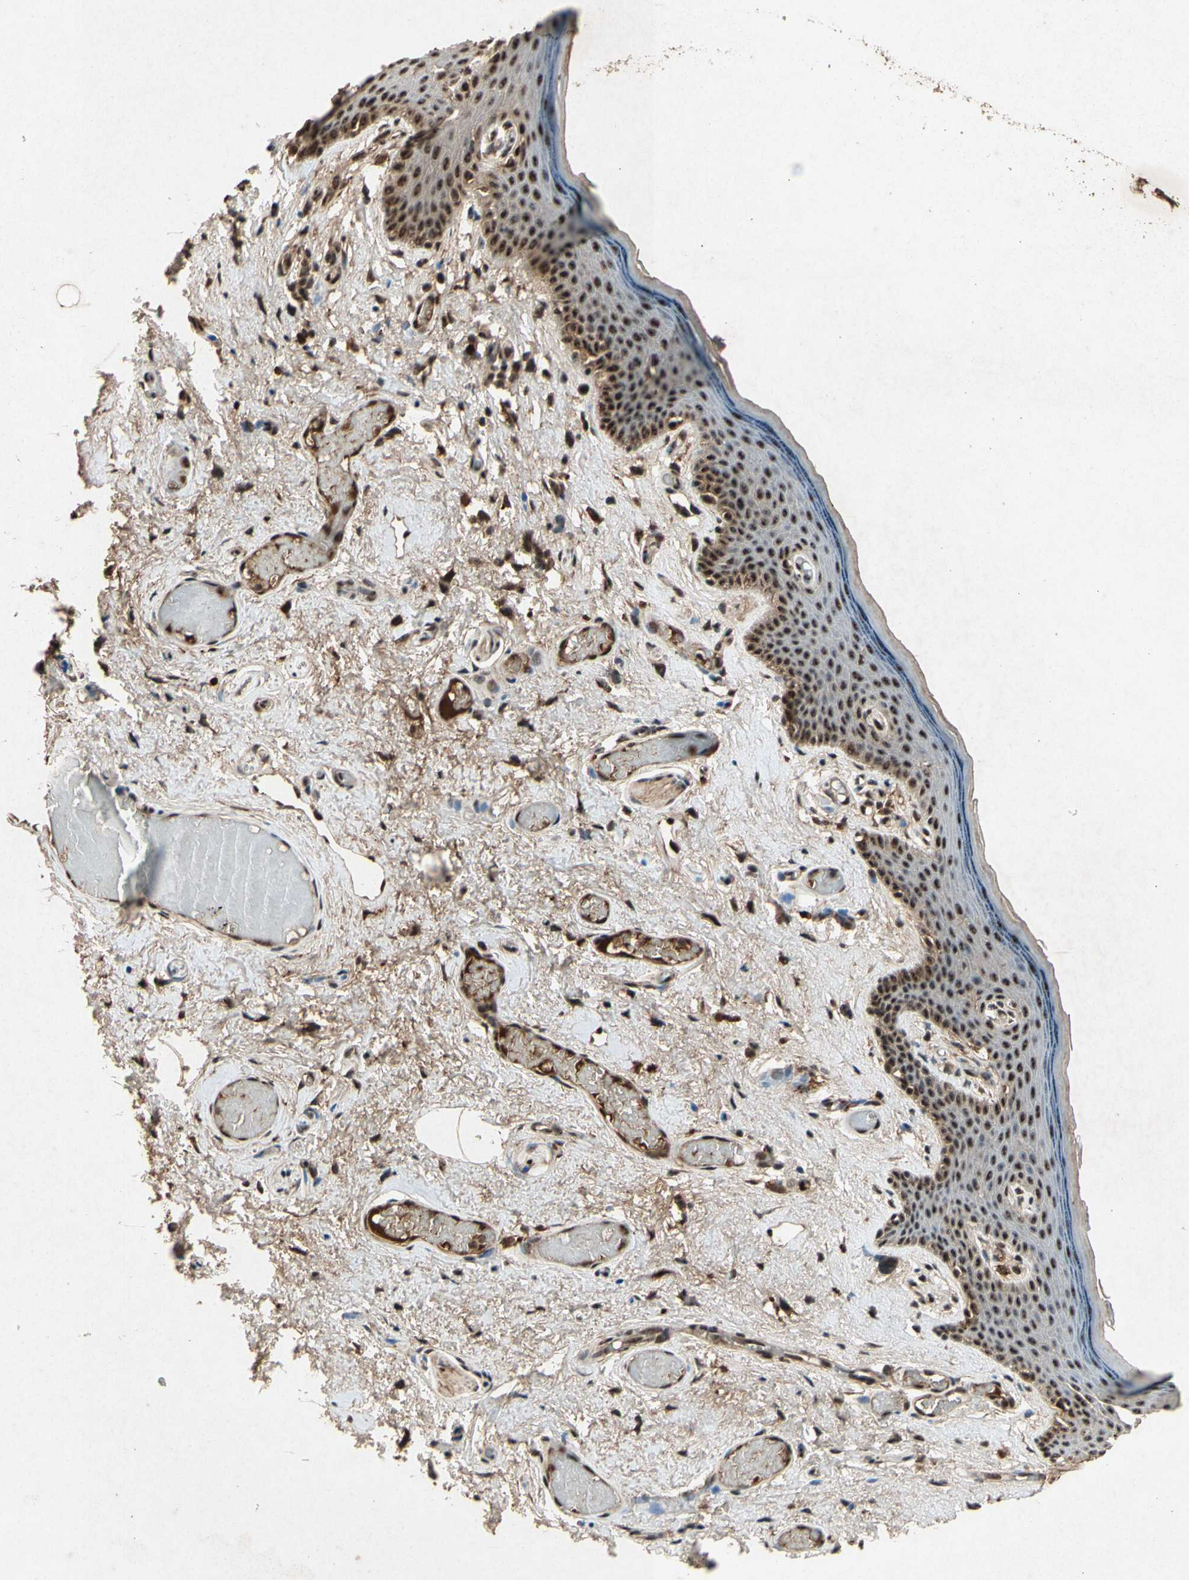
{"staining": {"intensity": "moderate", "quantity": ">75%", "location": "cytoplasmic/membranous,nuclear"}, "tissue": "skin", "cell_type": "Epidermal cells", "image_type": "normal", "snomed": [{"axis": "morphology", "description": "Normal tissue, NOS"}, {"axis": "topography", "description": "Vulva"}], "caption": "The histopathology image shows staining of benign skin, revealing moderate cytoplasmic/membranous,nuclear protein expression (brown color) within epidermal cells. The staining was performed using DAB (3,3'-diaminobenzidine) to visualize the protein expression in brown, while the nuclei were stained in blue with hematoxylin (Magnification: 20x).", "gene": "PML", "patient": {"sex": "female", "age": 54}}